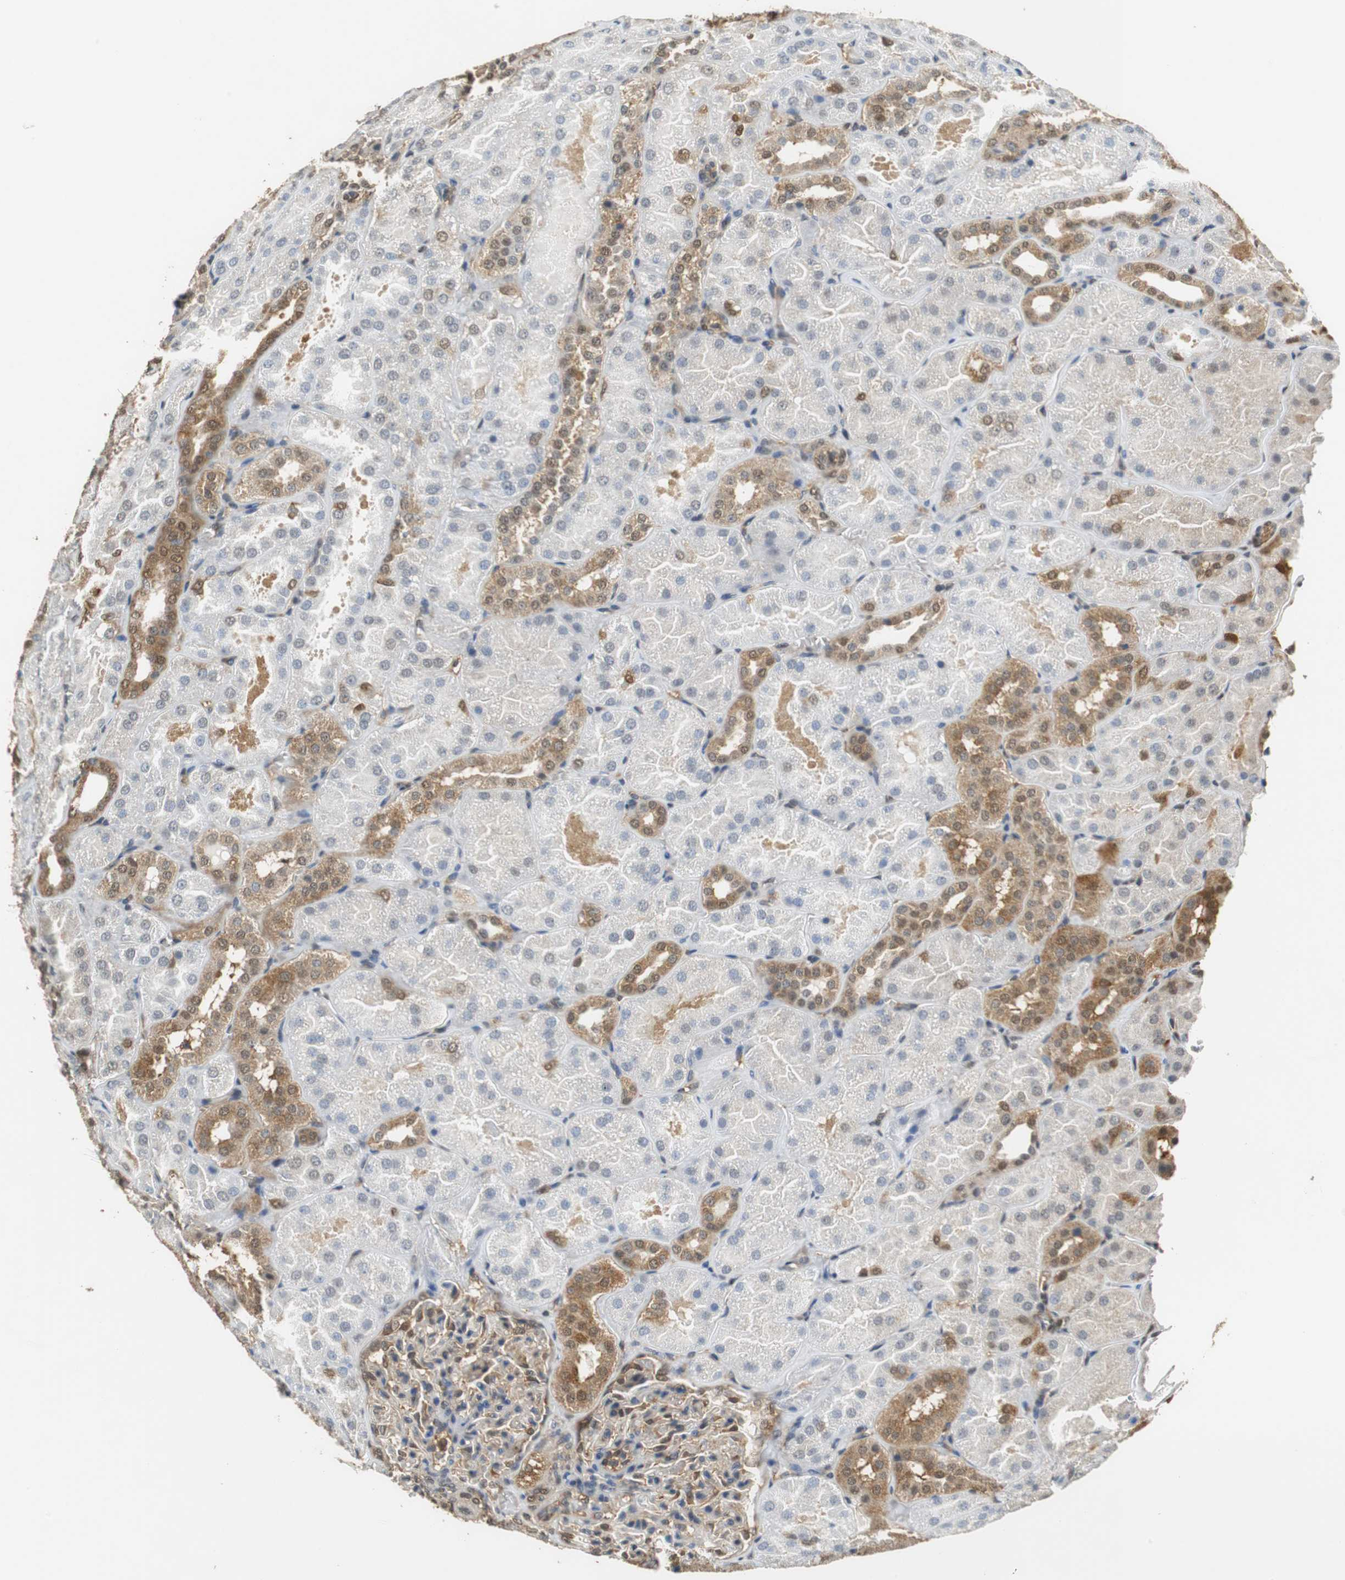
{"staining": {"intensity": "moderate", "quantity": ">75%", "location": "cytoplasmic/membranous,nuclear"}, "tissue": "kidney", "cell_type": "Cells in glomeruli", "image_type": "normal", "snomed": [{"axis": "morphology", "description": "Normal tissue, NOS"}, {"axis": "topography", "description": "Kidney"}], "caption": "Brown immunohistochemical staining in unremarkable kidney reveals moderate cytoplasmic/membranous,nuclear expression in approximately >75% of cells in glomeruli.", "gene": "UBQLN2", "patient": {"sex": "male", "age": 28}}